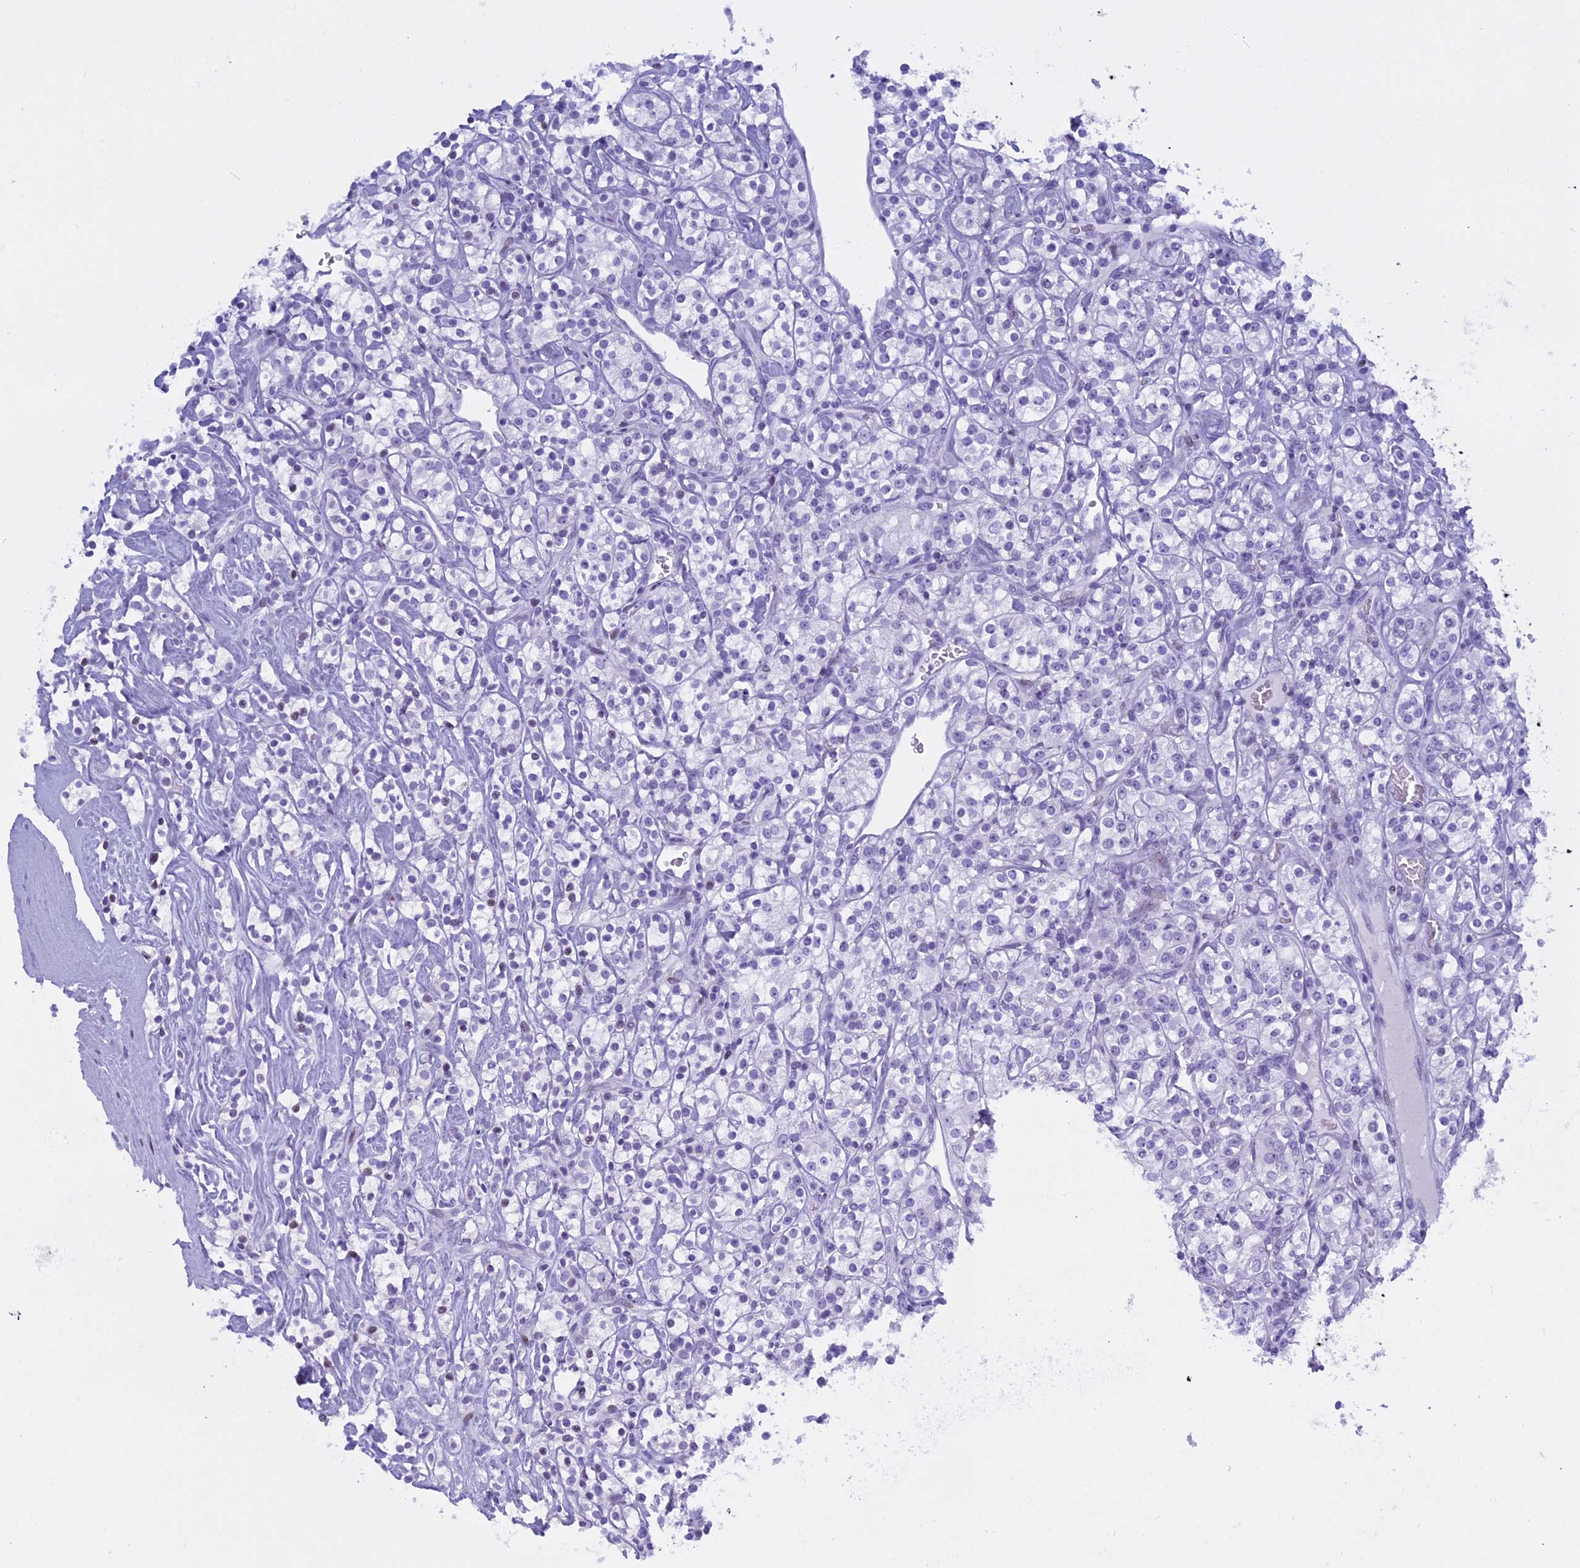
{"staining": {"intensity": "negative", "quantity": "none", "location": "none"}, "tissue": "renal cancer", "cell_type": "Tumor cells", "image_type": "cancer", "snomed": [{"axis": "morphology", "description": "Adenocarcinoma, NOS"}, {"axis": "topography", "description": "Kidney"}], "caption": "Immunohistochemistry micrograph of renal cancer stained for a protein (brown), which demonstrates no expression in tumor cells.", "gene": "KCTD21", "patient": {"sex": "male", "age": 77}}